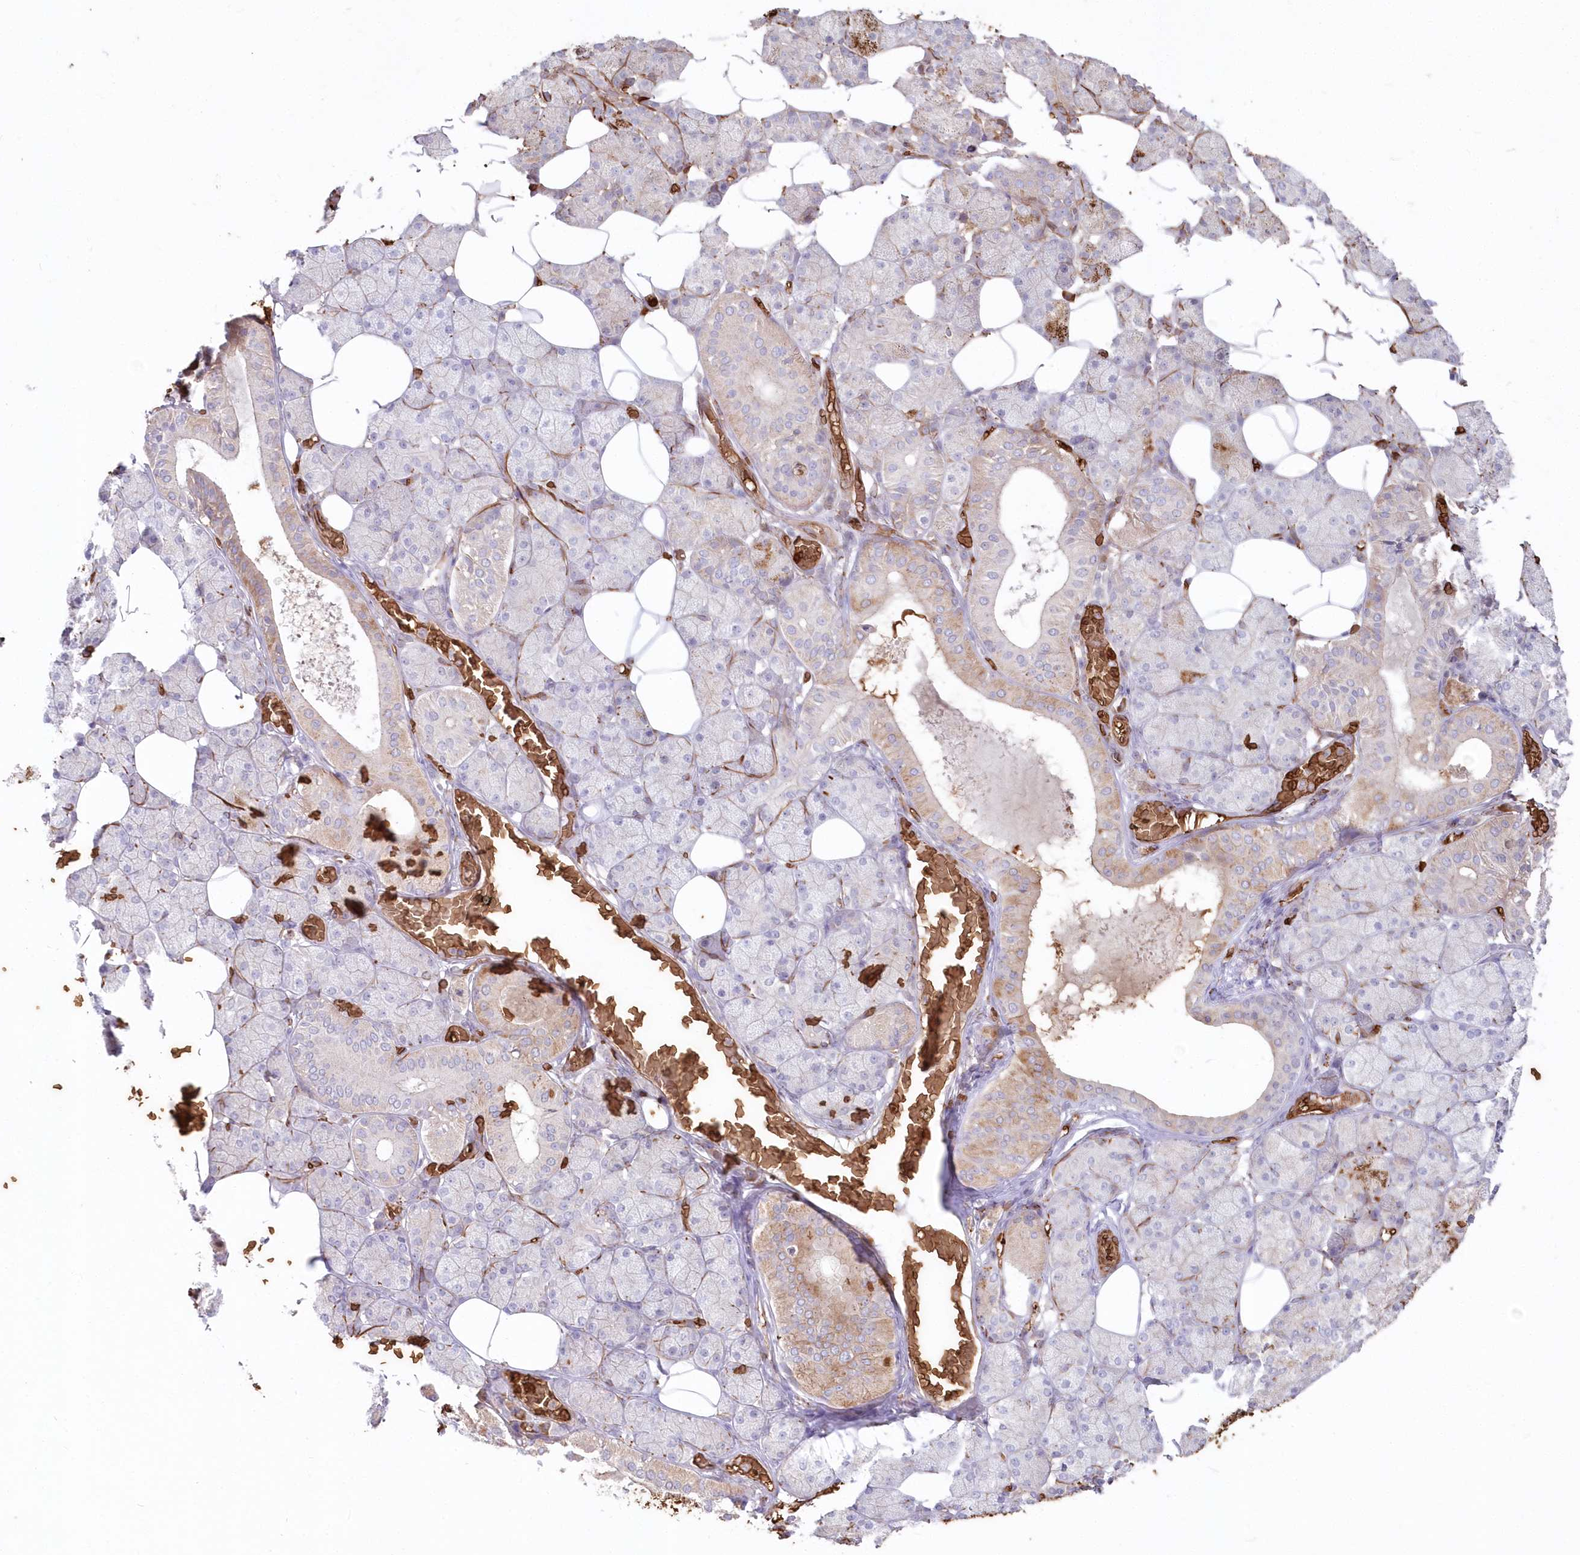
{"staining": {"intensity": "moderate", "quantity": "<25%", "location": "cytoplasmic/membranous"}, "tissue": "salivary gland", "cell_type": "Glandular cells", "image_type": "normal", "snomed": [{"axis": "morphology", "description": "Normal tissue, NOS"}, {"axis": "topography", "description": "Salivary gland"}], "caption": "This is a micrograph of immunohistochemistry staining of benign salivary gland, which shows moderate positivity in the cytoplasmic/membranous of glandular cells.", "gene": "SERINC1", "patient": {"sex": "female", "age": 33}}